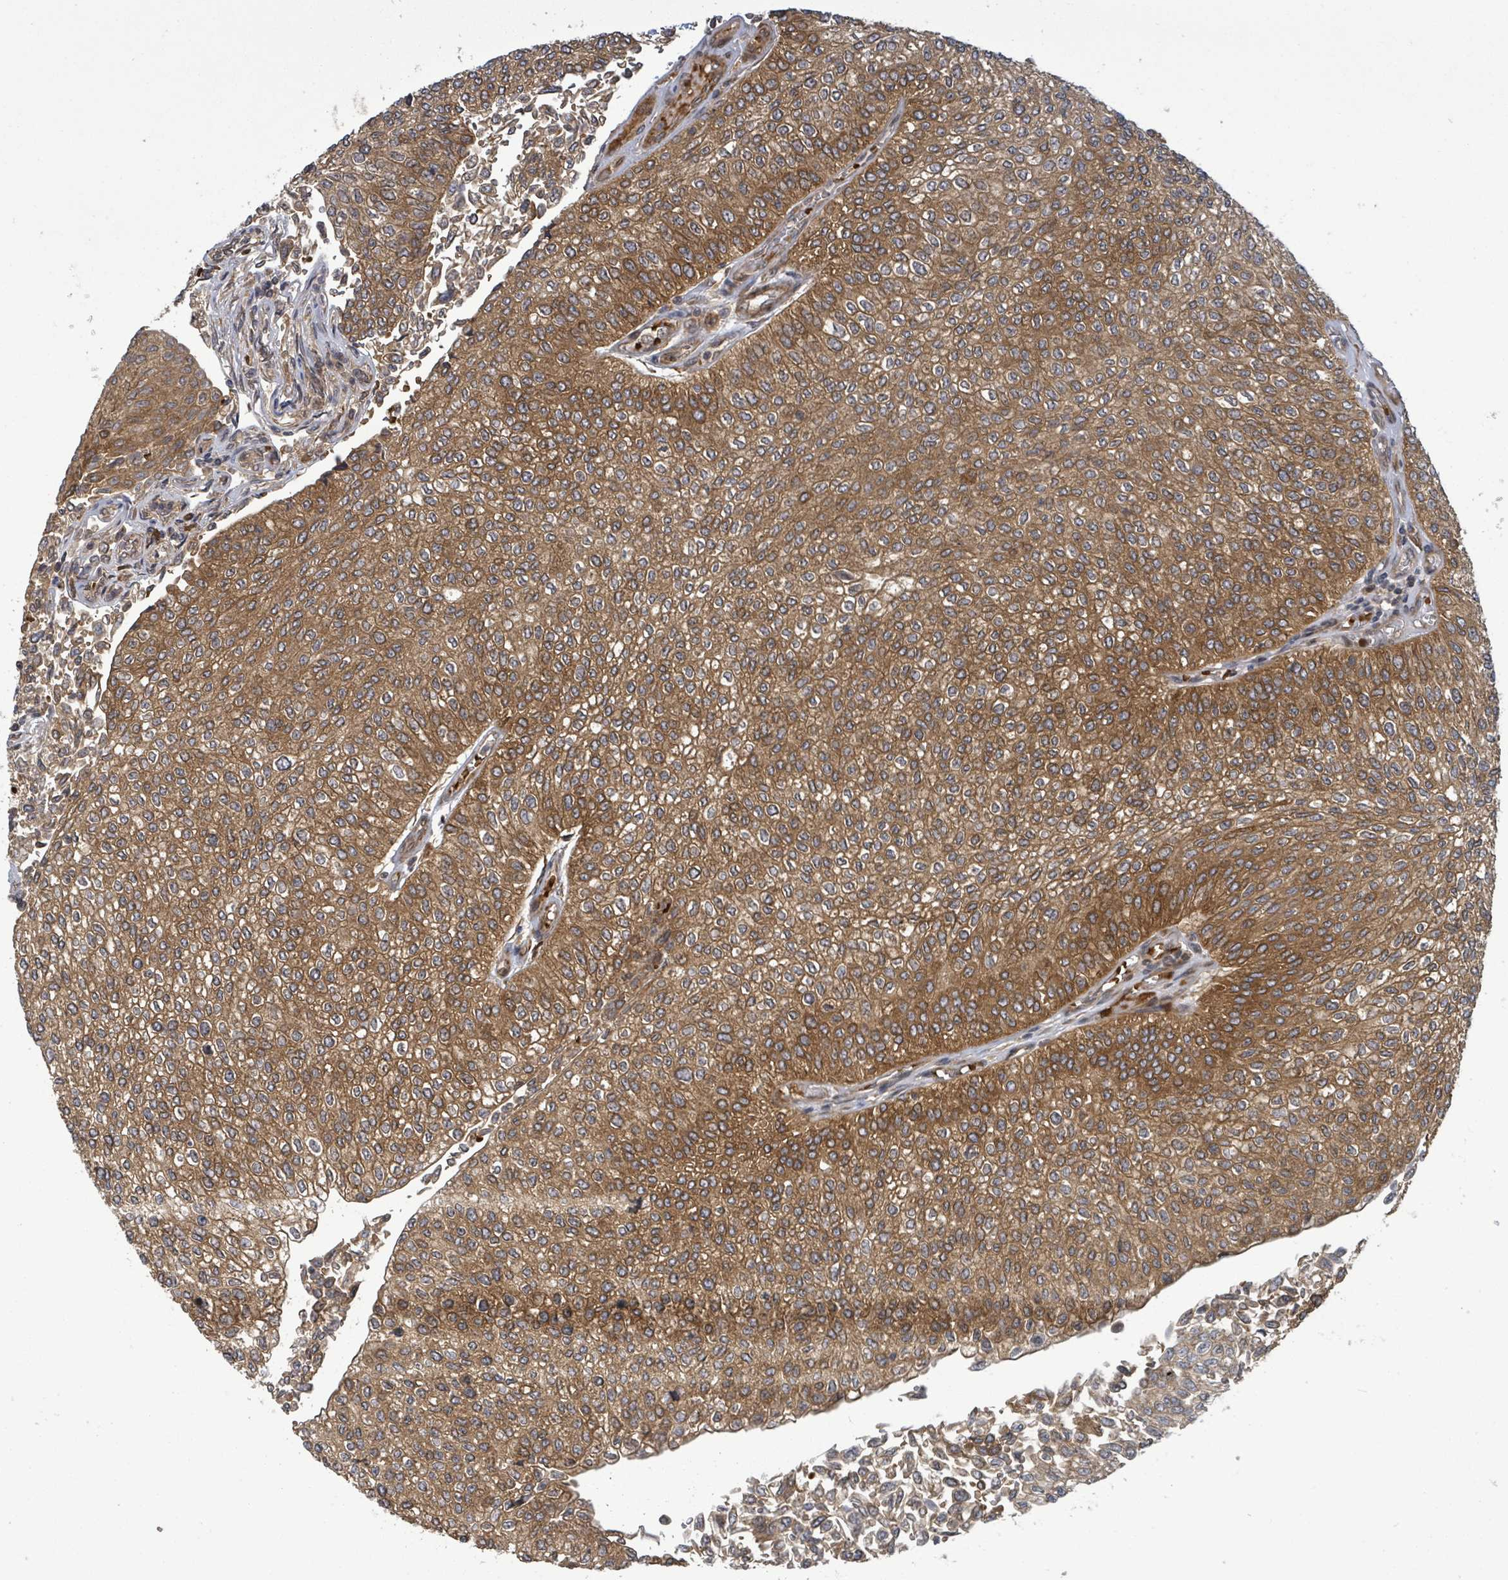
{"staining": {"intensity": "moderate", "quantity": ">75%", "location": "cytoplasmic/membranous"}, "tissue": "urothelial cancer", "cell_type": "Tumor cells", "image_type": "cancer", "snomed": [{"axis": "morphology", "description": "Urothelial carcinoma, NOS"}, {"axis": "topography", "description": "Urinary bladder"}], "caption": "This histopathology image demonstrates immunohistochemistry staining of human urothelial cancer, with medium moderate cytoplasmic/membranous expression in about >75% of tumor cells.", "gene": "MAP3K6", "patient": {"sex": "male", "age": 59}}